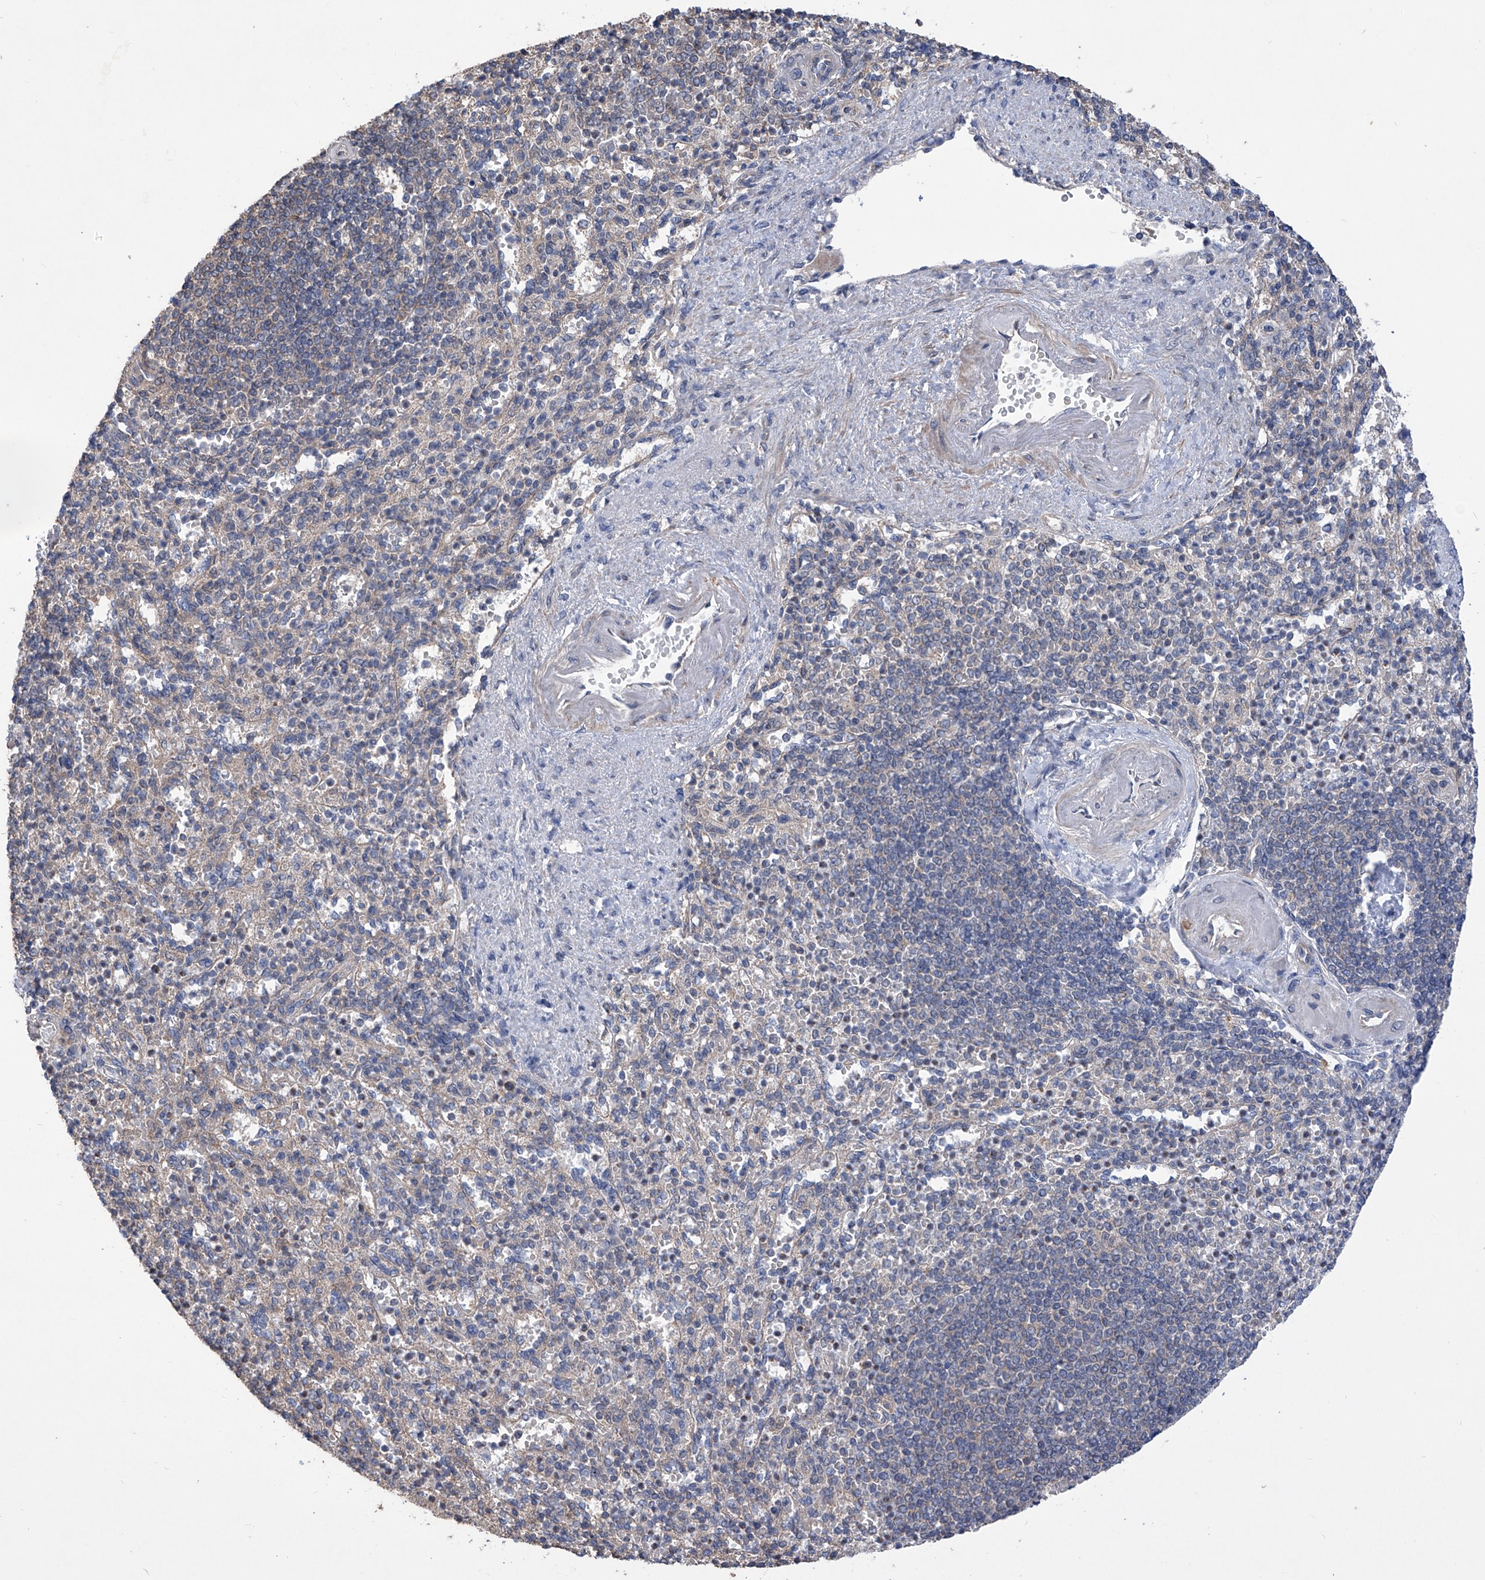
{"staining": {"intensity": "negative", "quantity": "none", "location": "none"}, "tissue": "spleen", "cell_type": "Cells in red pulp", "image_type": "normal", "snomed": [{"axis": "morphology", "description": "Normal tissue, NOS"}, {"axis": "topography", "description": "Spleen"}], "caption": "Immunohistochemical staining of unremarkable human spleen displays no significant staining in cells in red pulp.", "gene": "KIFC2", "patient": {"sex": "female", "age": 74}}